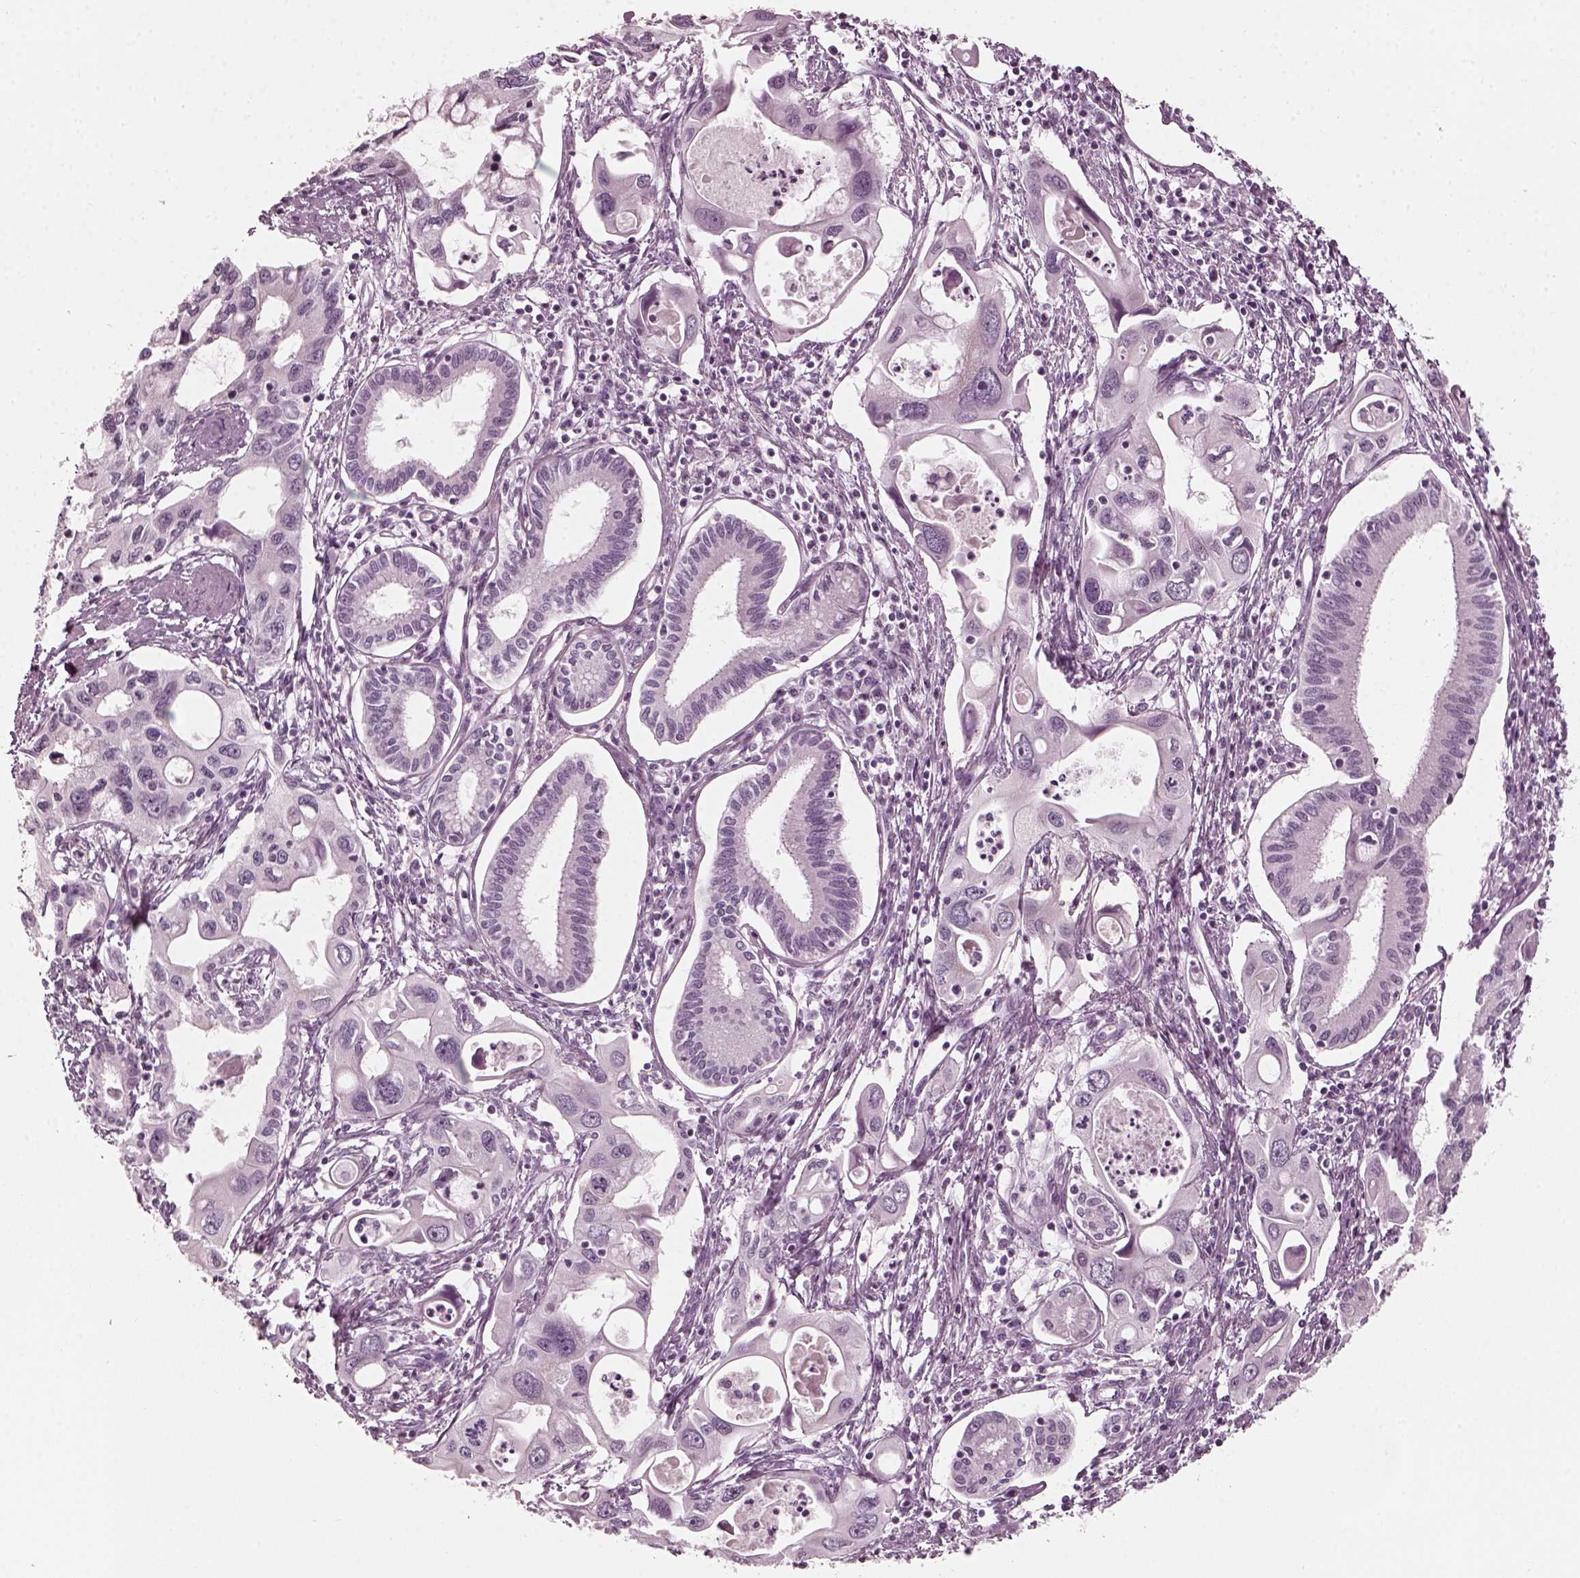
{"staining": {"intensity": "negative", "quantity": "none", "location": "none"}, "tissue": "pancreatic cancer", "cell_type": "Tumor cells", "image_type": "cancer", "snomed": [{"axis": "morphology", "description": "Adenocarcinoma, NOS"}, {"axis": "topography", "description": "Pancreas"}], "caption": "Tumor cells show no significant expression in pancreatic cancer (adenocarcinoma). The staining is performed using DAB (3,3'-diaminobenzidine) brown chromogen with nuclei counter-stained in using hematoxylin.", "gene": "CNTN1", "patient": {"sex": "male", "age": 60}}